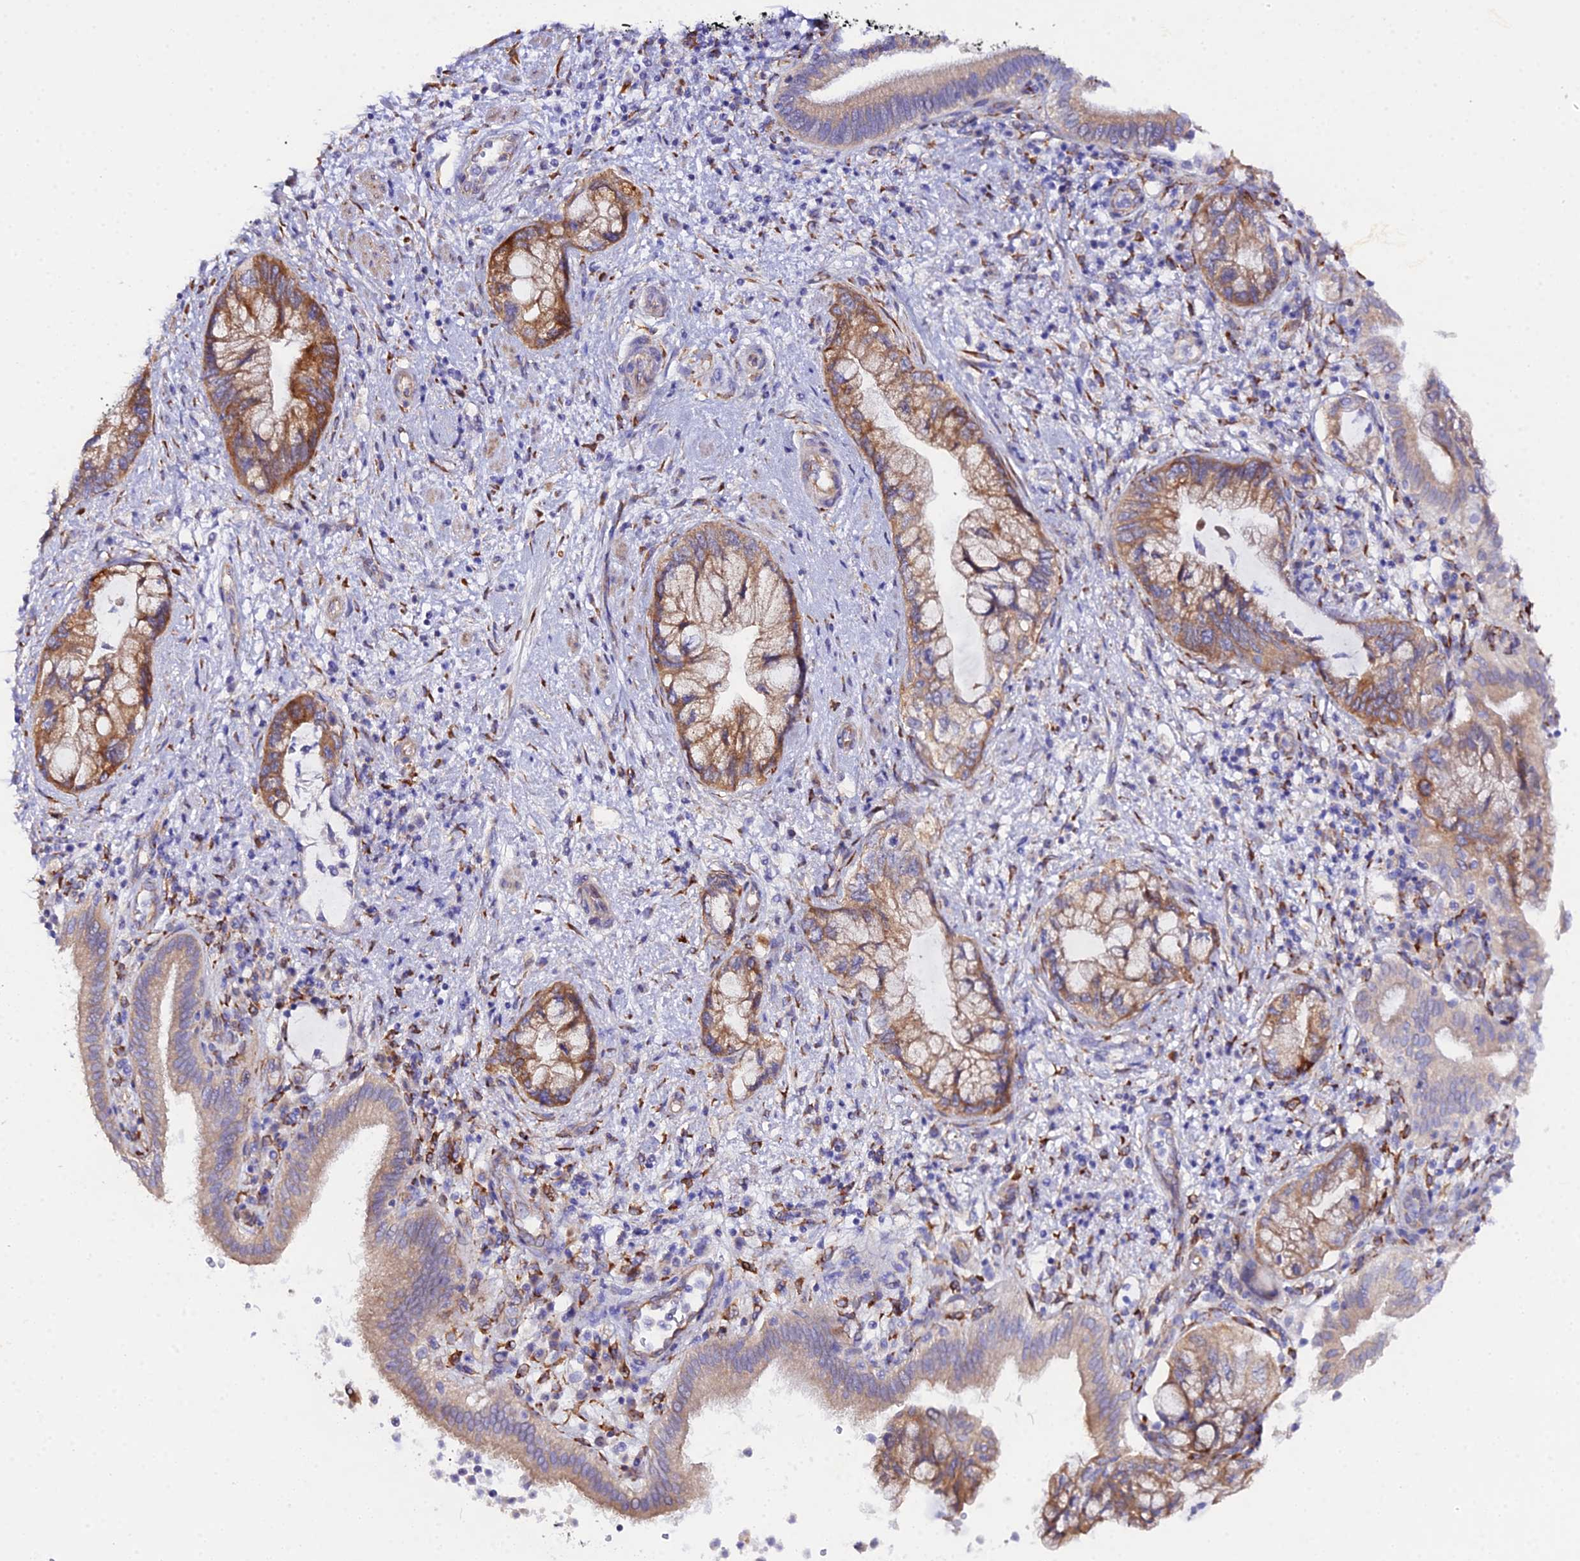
{"staining": {"intensity": "strong", "quantity": ">75%", "location": "cytoplasmic/membranous"}, "tissue": "pancreatic cancer", "cell_type": "Tumor cells", "image_type": "cancer", "snomed": [{"axis": "morphology", "description": "Adenocarcinoma, NOS"}, {"axis": "topography", "description": "Pancreas"}], "caption": "About >75% of tumor cells in pancreatic adenocarcinoma show strong cytoplasmic/membranous protein expression as visualized by brown immunohistochemical staining.", "gene": "CFAP45", "patient": {"sex": "female", "age": 73}}